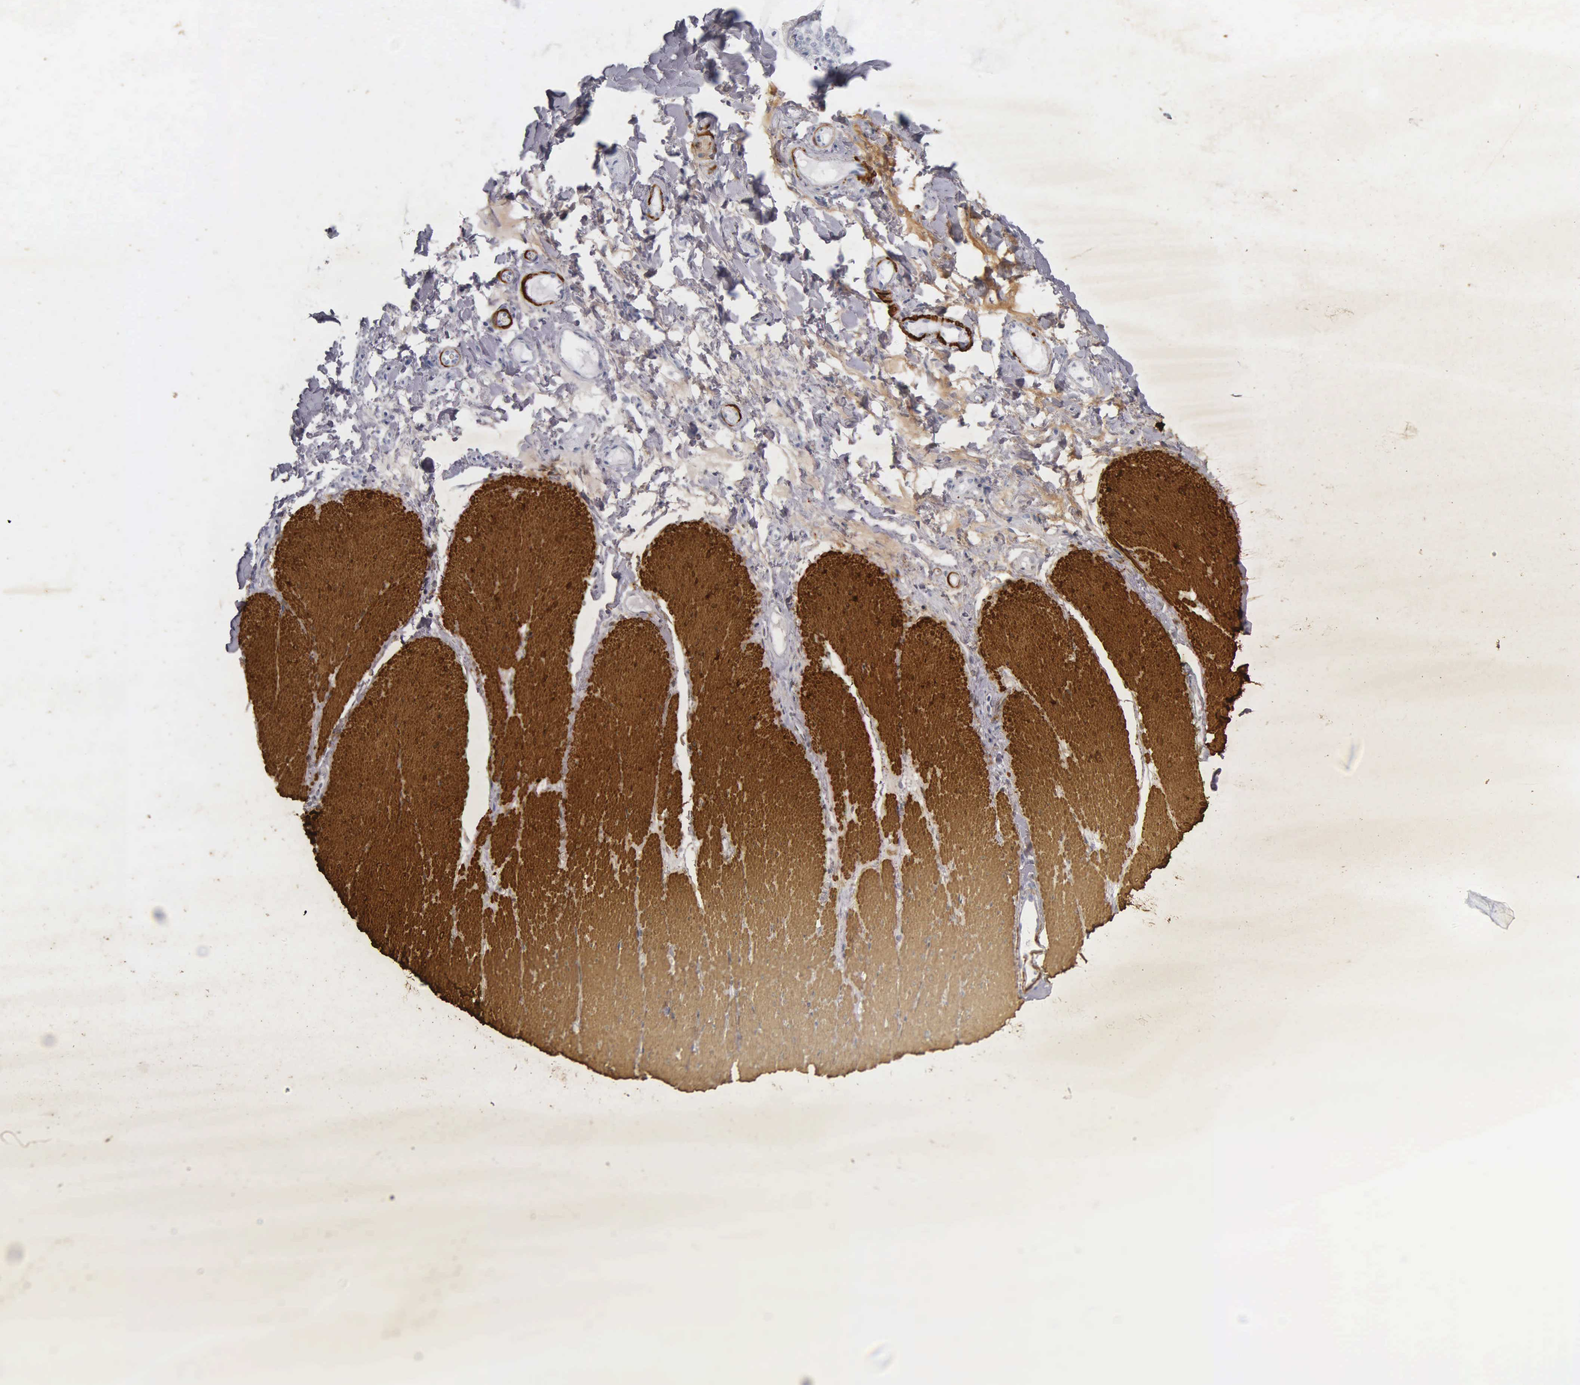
{"staining": {"intensity": "negative", "quantity": "none", "location": "none"}, "tissue": "adipose tissue", "cell_type": "Adipocytes", "image_type": "normal", "snomed": [{"axis": "morphology", "description": "Normal tissue, NOS"}, {"axis": "topography", "description": "Duodenum"}], "caption": "This is an IHC micrograph of benign human adipose tissue. There is no positivity in adipocytes.", "gene": "DES", "patient": {"sex": "male", "age": 63}}